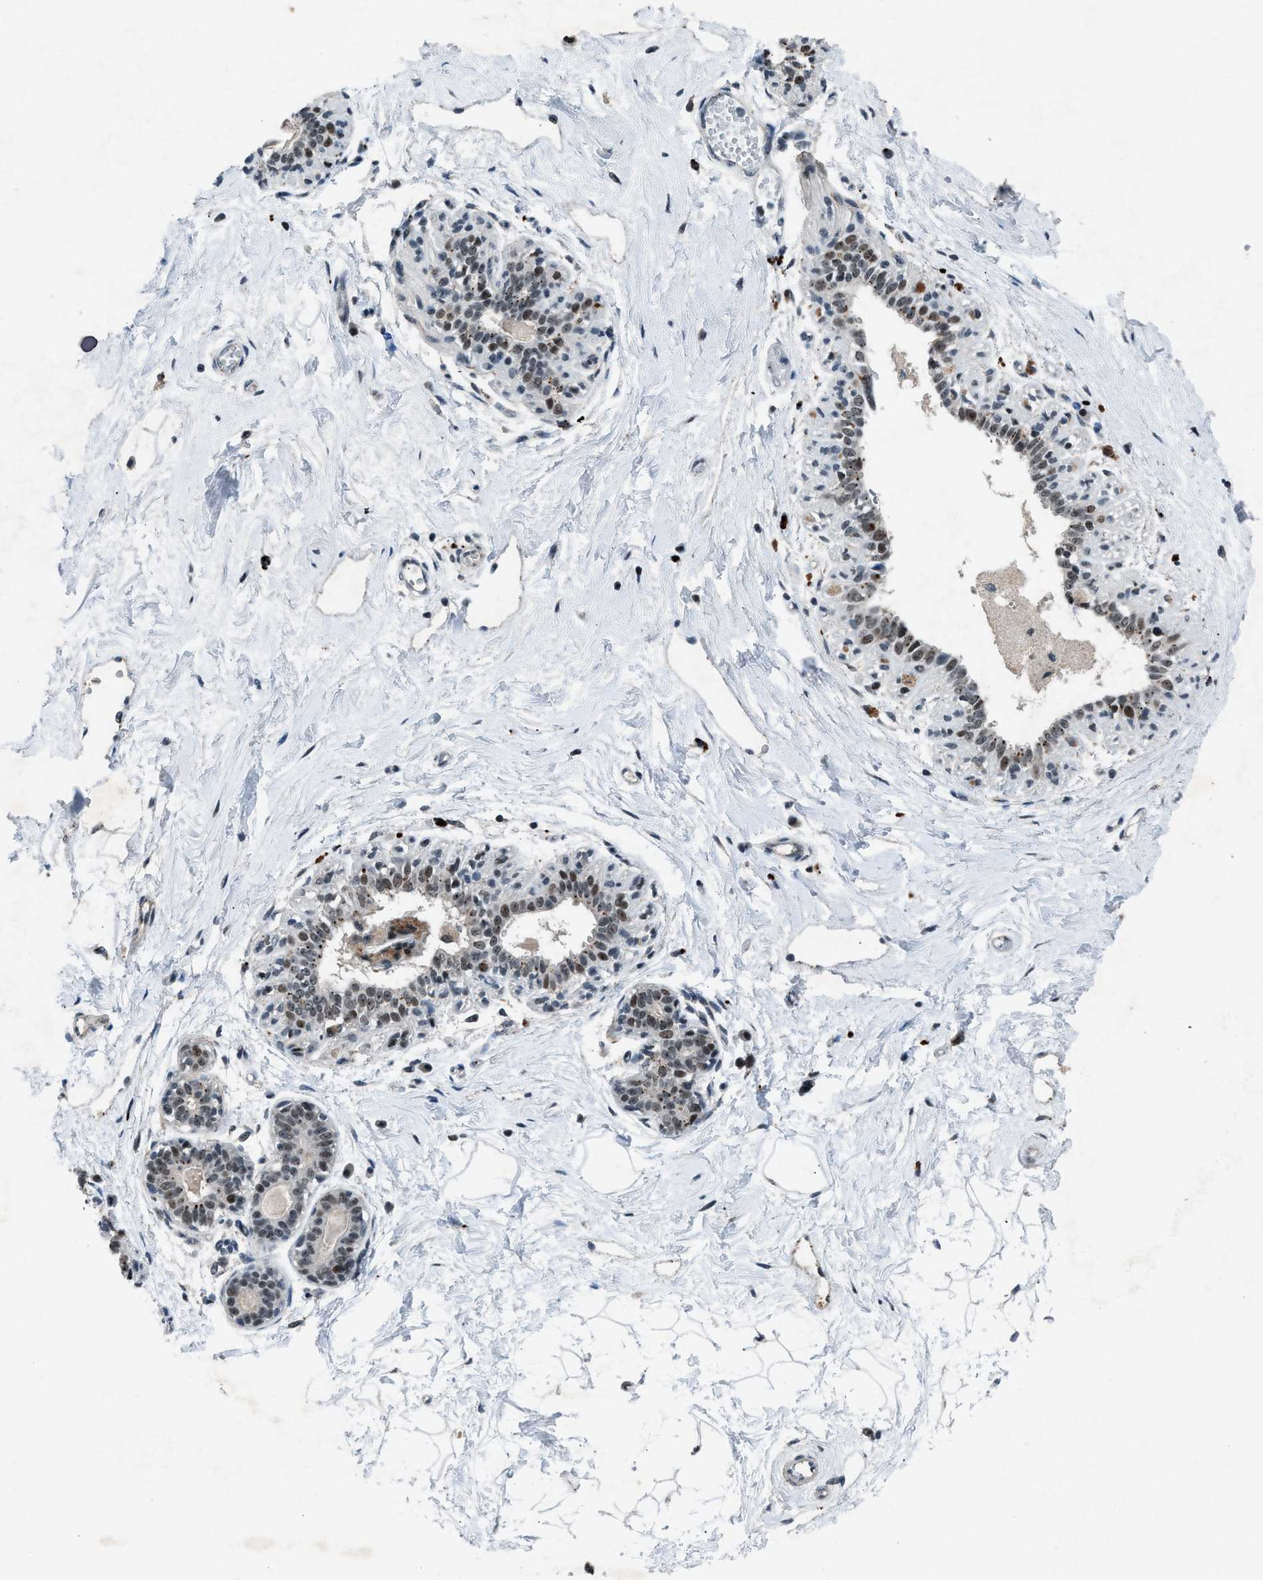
{"staining": {"intensity": "negative", "quantity": "none", "location": "none"}, "tissue": "breast", "cell_type": "Adipocytes", "image_type": "normal", "snomed": [{"axis": "morphology", "description": "Normal tissue, NOS"}, {"axis": "topography", "description": "Breast"}], "caption": "High magnification brightfield microscopy of normal breast stained with DAB (brown) and counterstained with hematoxylin (blue): adipocytes show no significant positivity. Nuclei are stained in blue.", "gene": "ADCY1", "patient": {"sex": "female", "age": 45}}